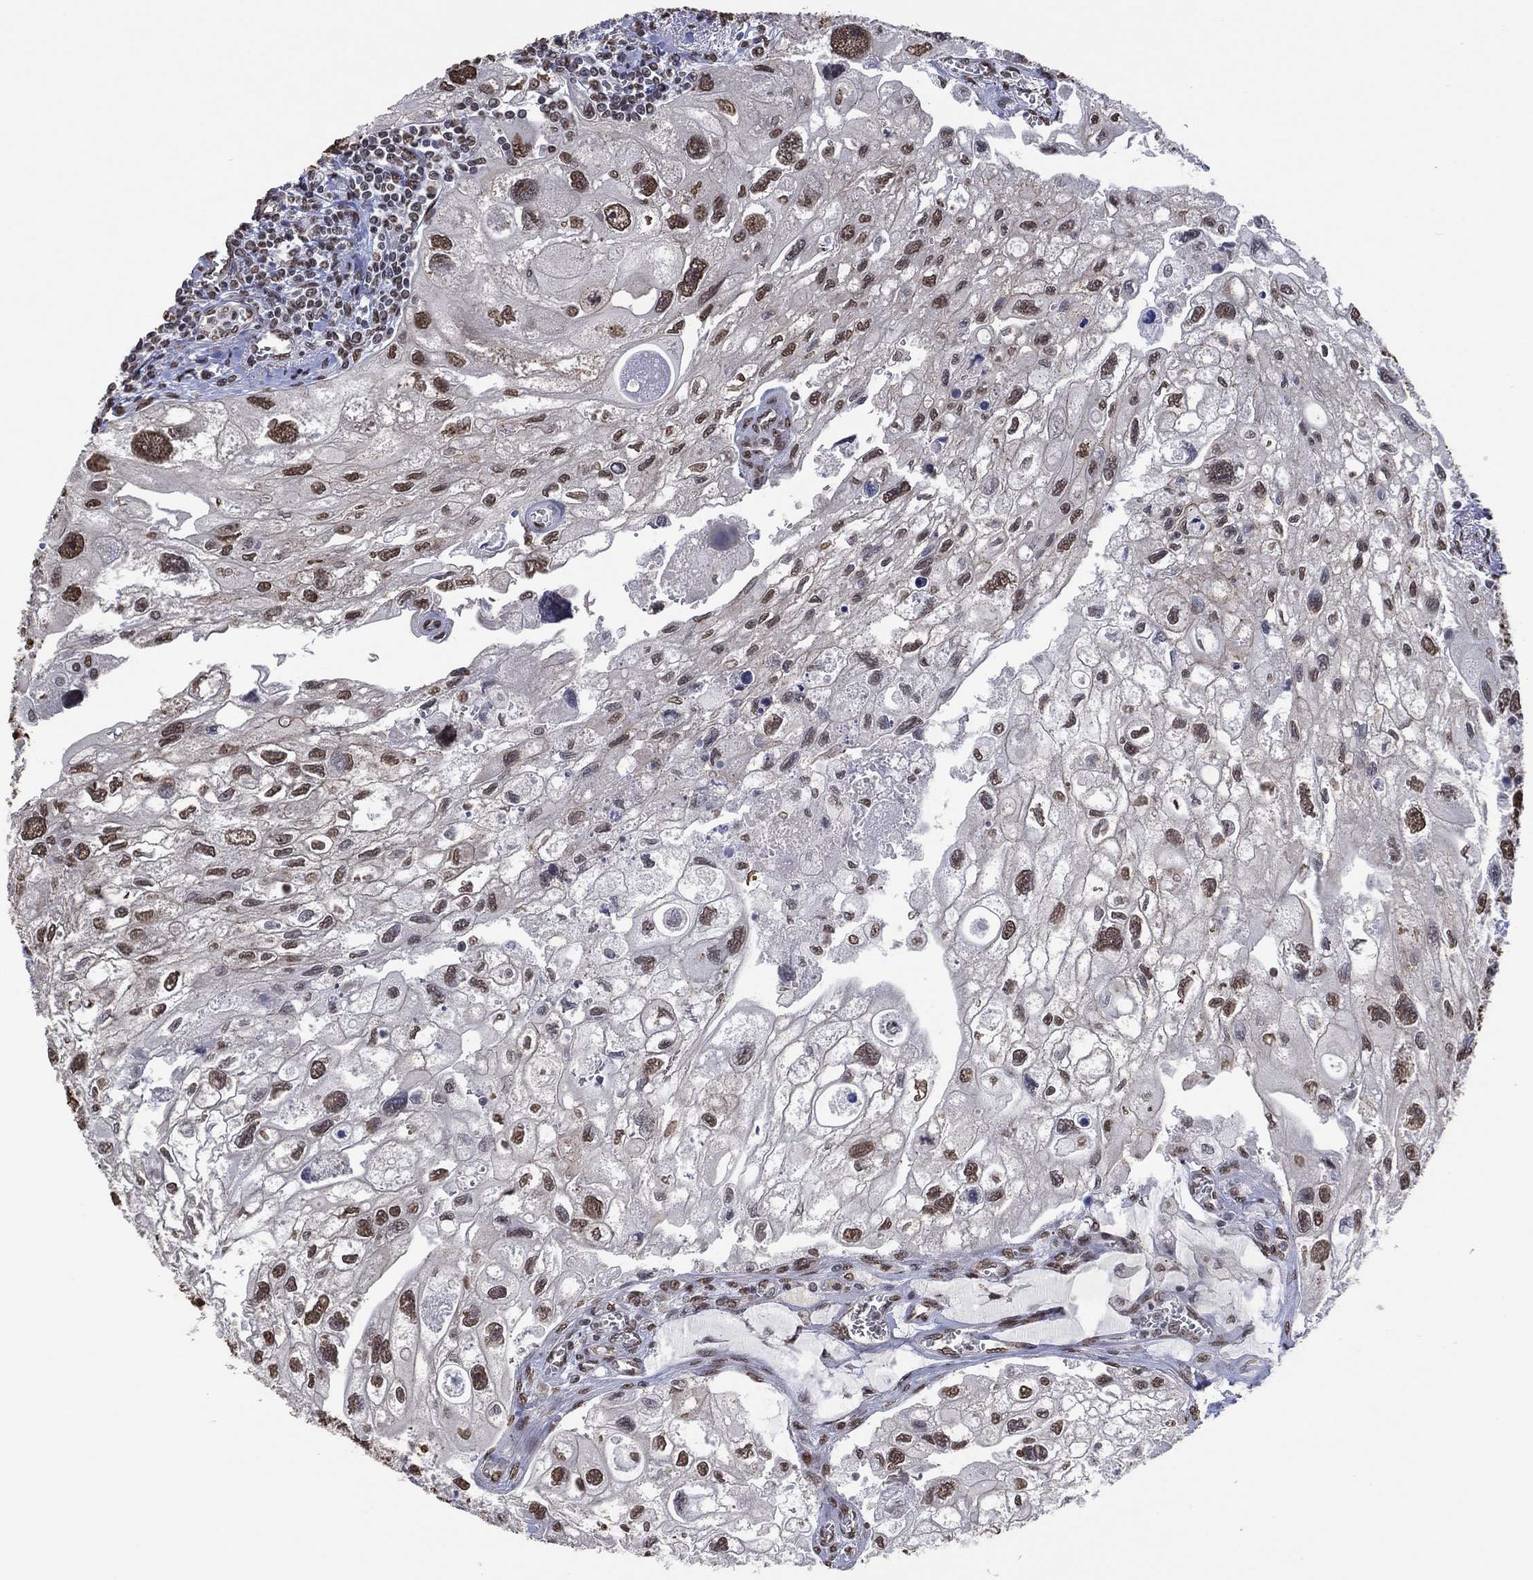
{"staining": {"intensity": "moderate", "quantity": "<25%", "location": "nuclear"}, "tissue": "urothelial cancer", "cell_type": "Tumor cells", "image_type": "cancer", "snomed": [{"axis": "morphology", "description": "Urothelial carcinoma, High grade"}, {"axis": "topography", "description": "Urinary bladder"}], "caption": "Immunohistochemical staining of human urothelial carcinoma (high-grade) demonstrates low levels of moderate nuclear protein staining in about <25% of tumor cells.", "gene": "EHMT1", "patient": {"sex": "male", "age": 59}}